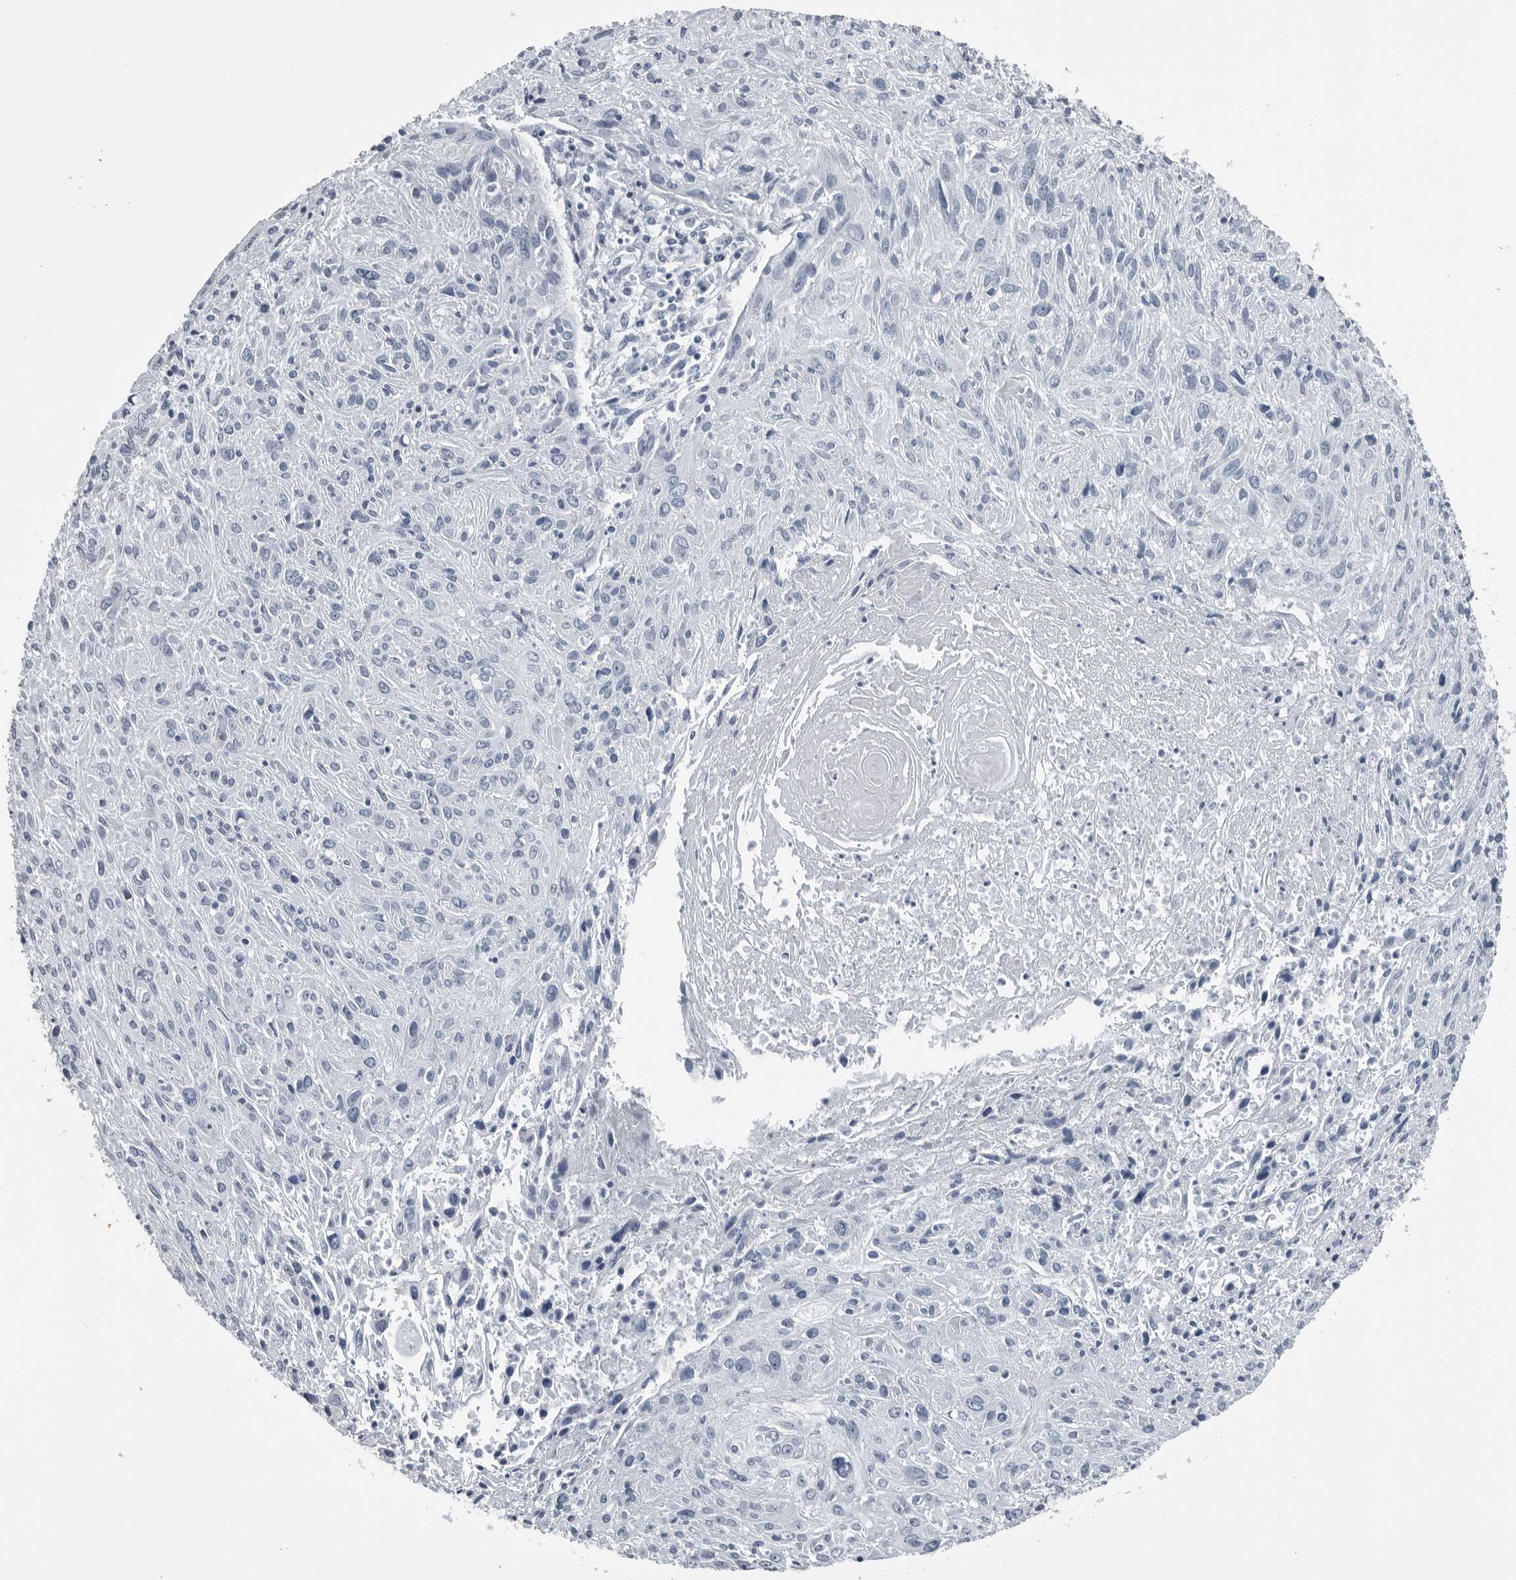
{"staining": {"intensity": "negative", "quantity": "none", "location": "none"}, "tissue": "cervical cancer", "cell_type": "Tumor cells", "image_type": "cancer", "snomed": [{"axis": "morphology", "description": "Squamous cell carcinoma, NOS"}, {"axis": "topography", "description": "Cervix"}], "caption": "This is an IHC photomicrograph of cervical cancer. There is no staining in tumor cells.", "gene": "SPINK1", "patient": {"sex": "female", "age": 51}}